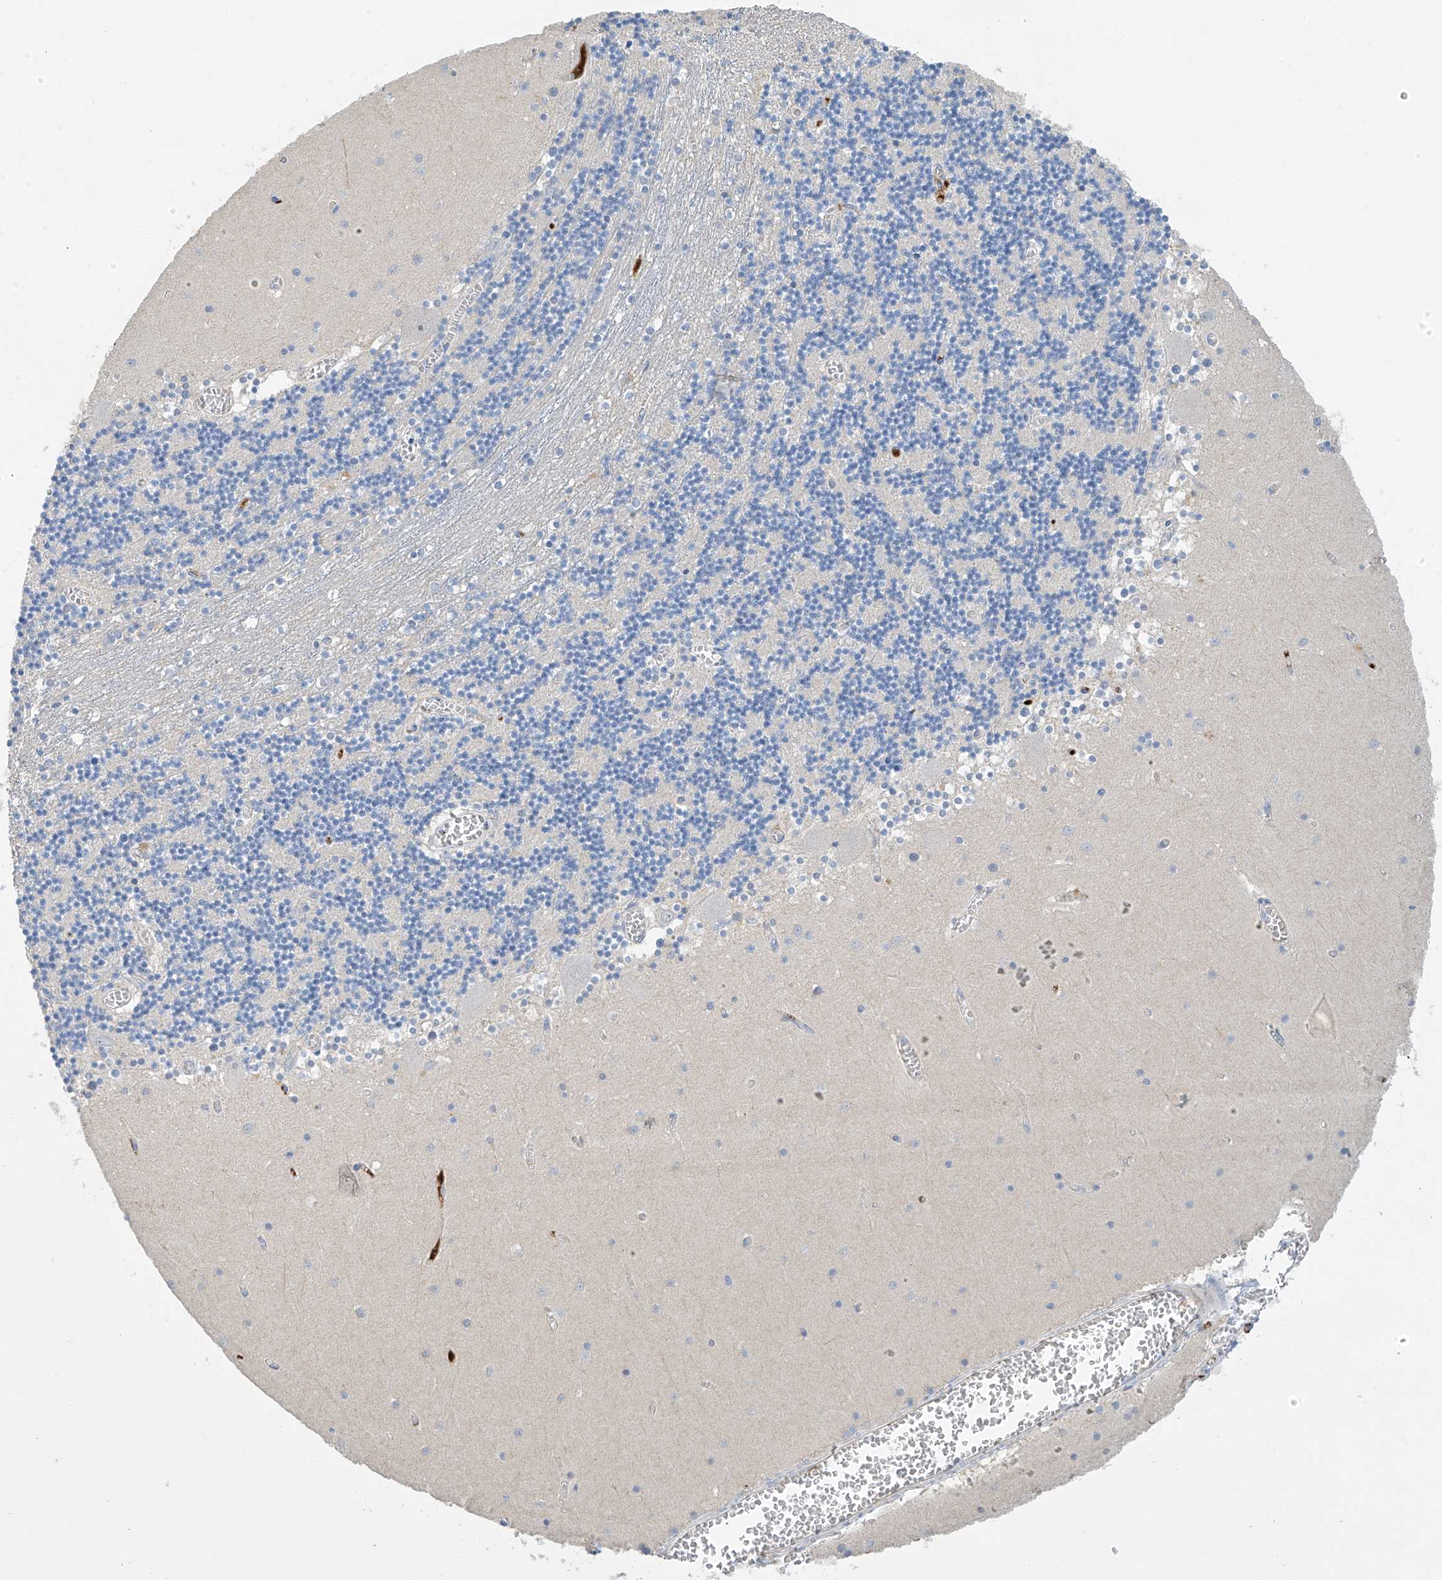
{"staining": {"intensity": "negative", "quantity": "none", "location": "none"}, "tissue": "cerebellum", "cell_type": "Cells in granular layer", "image_type": "normal", "snomed": [{"axis": "morphology", "description": "Normal tissue, NOS"}, {"axis": "topography", "description": "Cerebellum"}], "caption": "Immunohistochemical staining of normal human cerebellum reveals no significant expression in cells in granular layer. (Immunohistochemistry (ihc), brightfield microscopy, high magnification).", "gene": "PRSS12", "patient": {"sex": "female", "age": 28}}